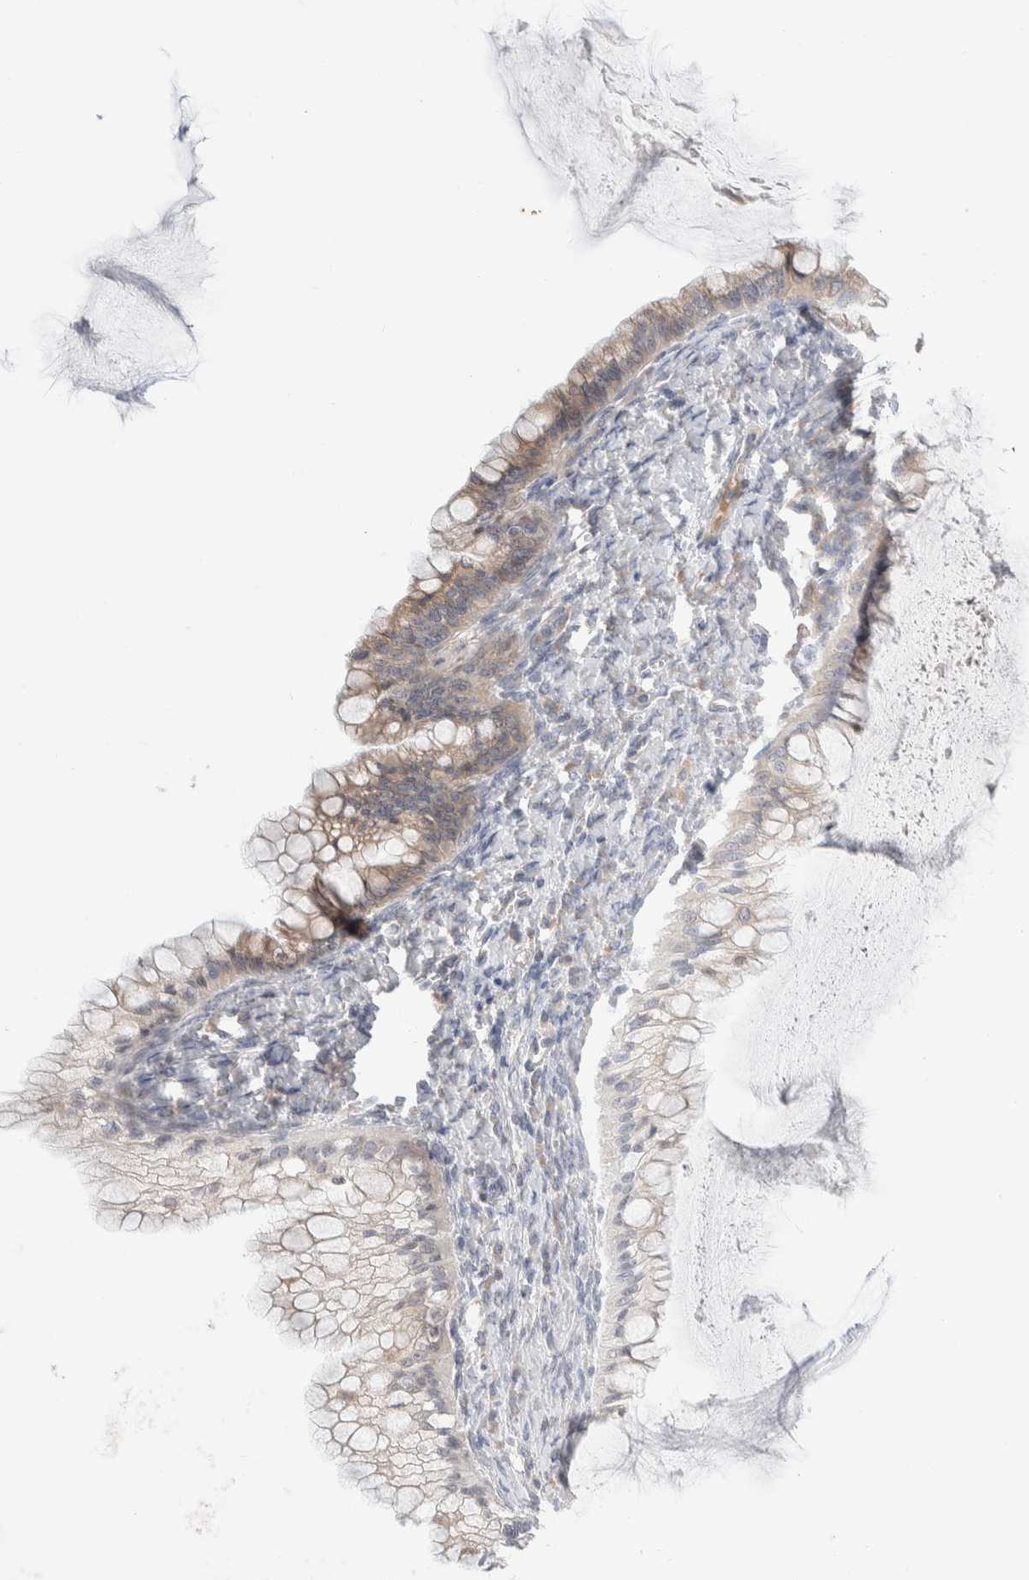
{"staining": {"intensity": "weak", "quantity": "25%-75%", "location": "cytoplasmic/membranous"}, "tissue": "ovarian cancer", "cell_type": "Tumor cells", "image_type": "cancer", "snomed": [{"axis": "morphology", "description": "Cystadenocarcinoma, mucinous, NOS"}, {"axis": "topography", "description": "Ovary"}], "caption": "Human ovarian mucinous cystadenocarcinoma stained with a protein marker exhibits weak staining in tumor cells.", "gene": "RUSF1", "patient": {"sex": "female", "age": 57}}